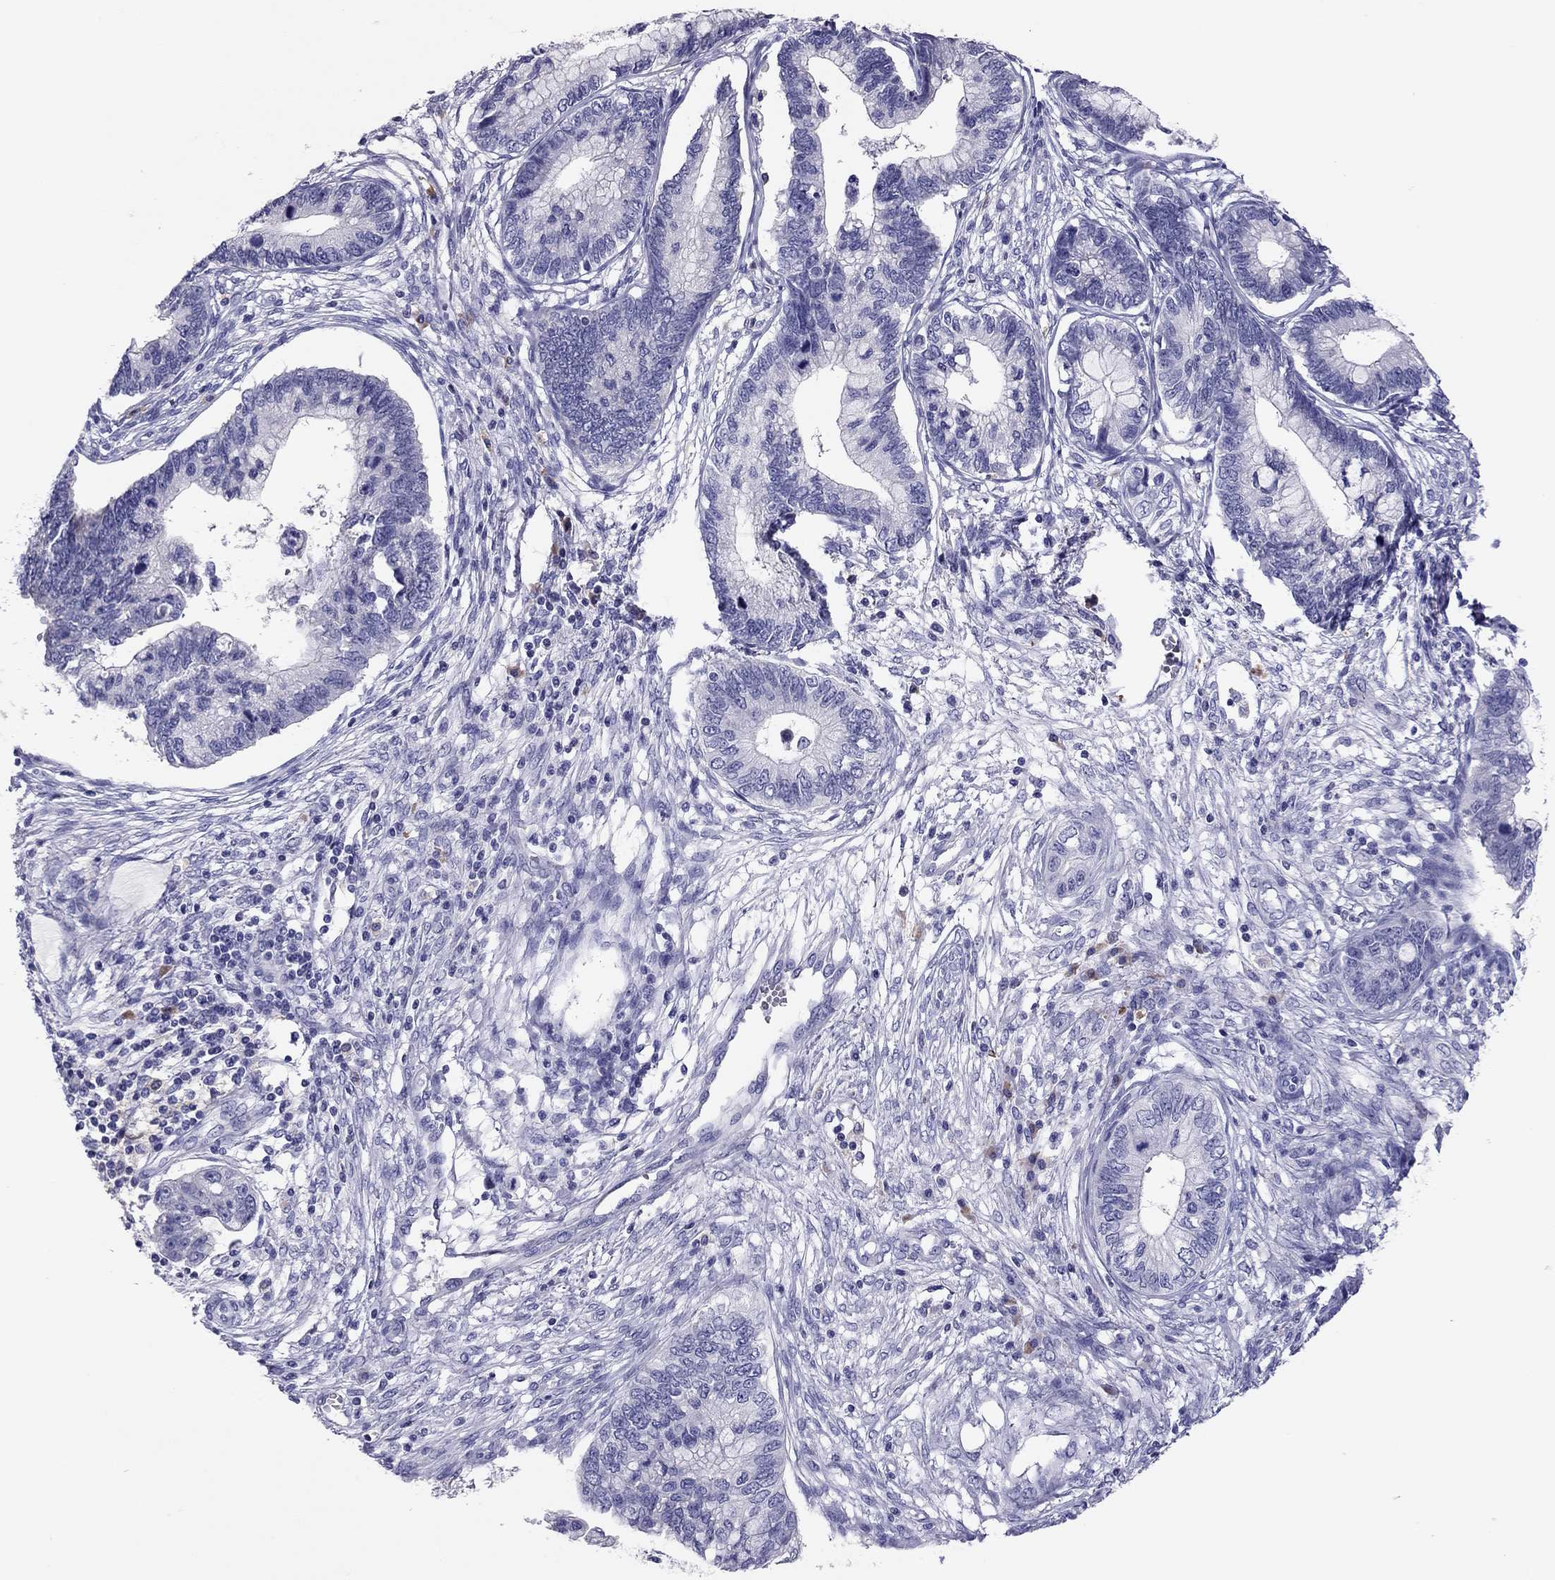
{"staining": {"intensity": "negative", "quantity": "none", "location": "none"}, "tissue": "cervical cancer", "cell_type": "Tumor cells", "image_type": "cancer", "snomed": [{"axis": "morphology", "description": "Adenocarcinoma, NOS"}, {"axis": "topography", "description": "Cervix"}], "caption": "DAB immunohistochemical staining of cervical adenocarcinoma demonstrates no significant positivity in tumor cells. (Stains: DAB (3,3'-diaminobenzidine) immunohistochemistry with hematoxylin counter stain, Microscopy: brightfield microscopy at high magnification).", "gene": "CALHM1", "patient": {"sex": "female", "age": 44}}